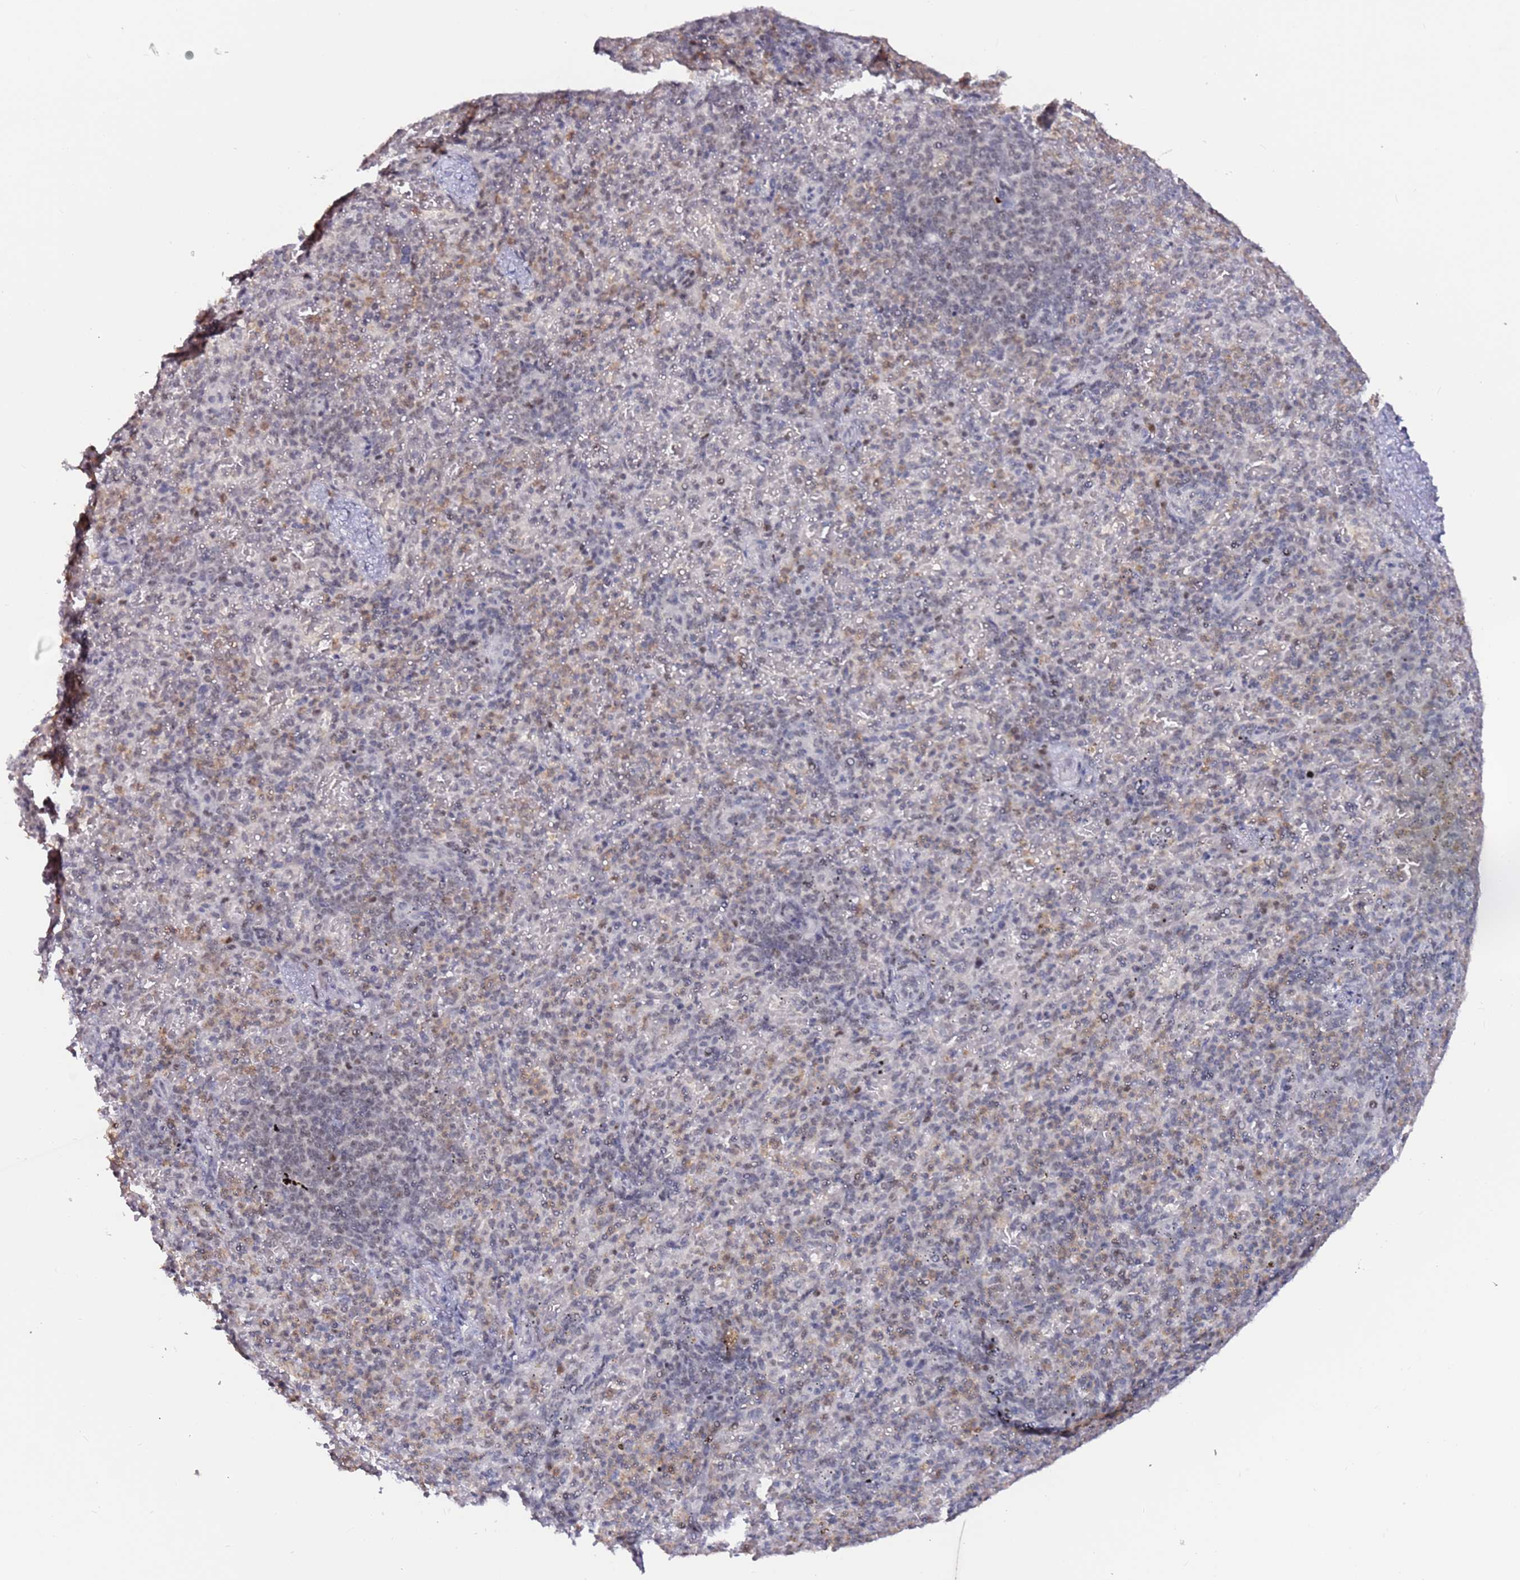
{"staining": {"intensity": "negative", "quantity": "none", "location": "none"}, "tissue": "spleen", "cell_type": "Cells in red pulp", "image_type": "normal", "snomed": [{"axis": "morphology", "description": "Normal tissue, NOS"}, {"axis": "topography", "description": "Spleen"}], "caption": "A photomicrograph of human spleen is negative for staining in cells in red pulp.", "gene": "FCF1", "patient": {"sex": "female", "age": 74}}